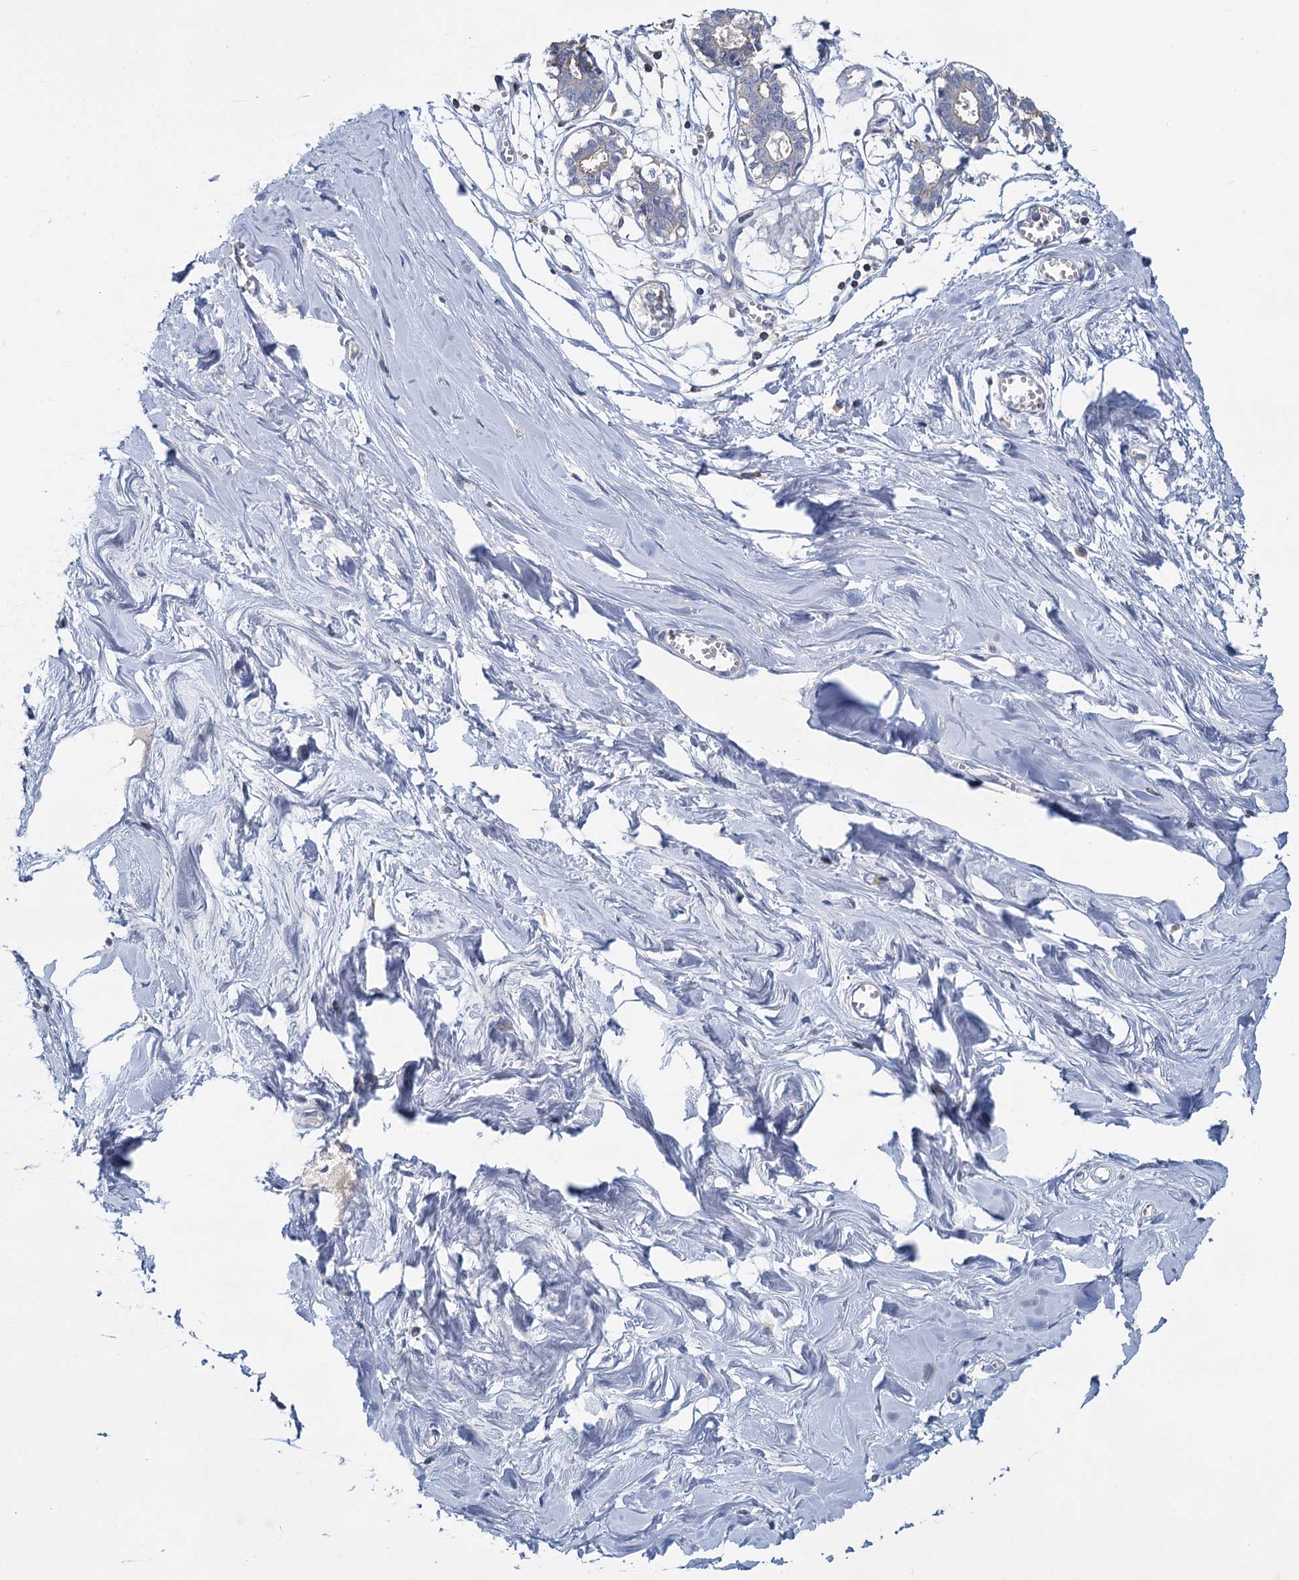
{"staining": {"intensity": "negative", "quantity": "none", "location": "none"}, "tissue": "breast", "cell_type": "Adipocytes", "image_type": "normal", "snomed": [{"axis": "morphology", "description": "Normal tissue, NOS"}, {"axis": "topography", "description": "Breast"}], "caption": "The photomicrograph exhibits no significant expression in adipocytes of breast. (DAB immunohistochemistry visualized using brightfield microscopy, high magnification).", "gene": "ACSM3", "patient": {"sex": "female", "age": 27}}